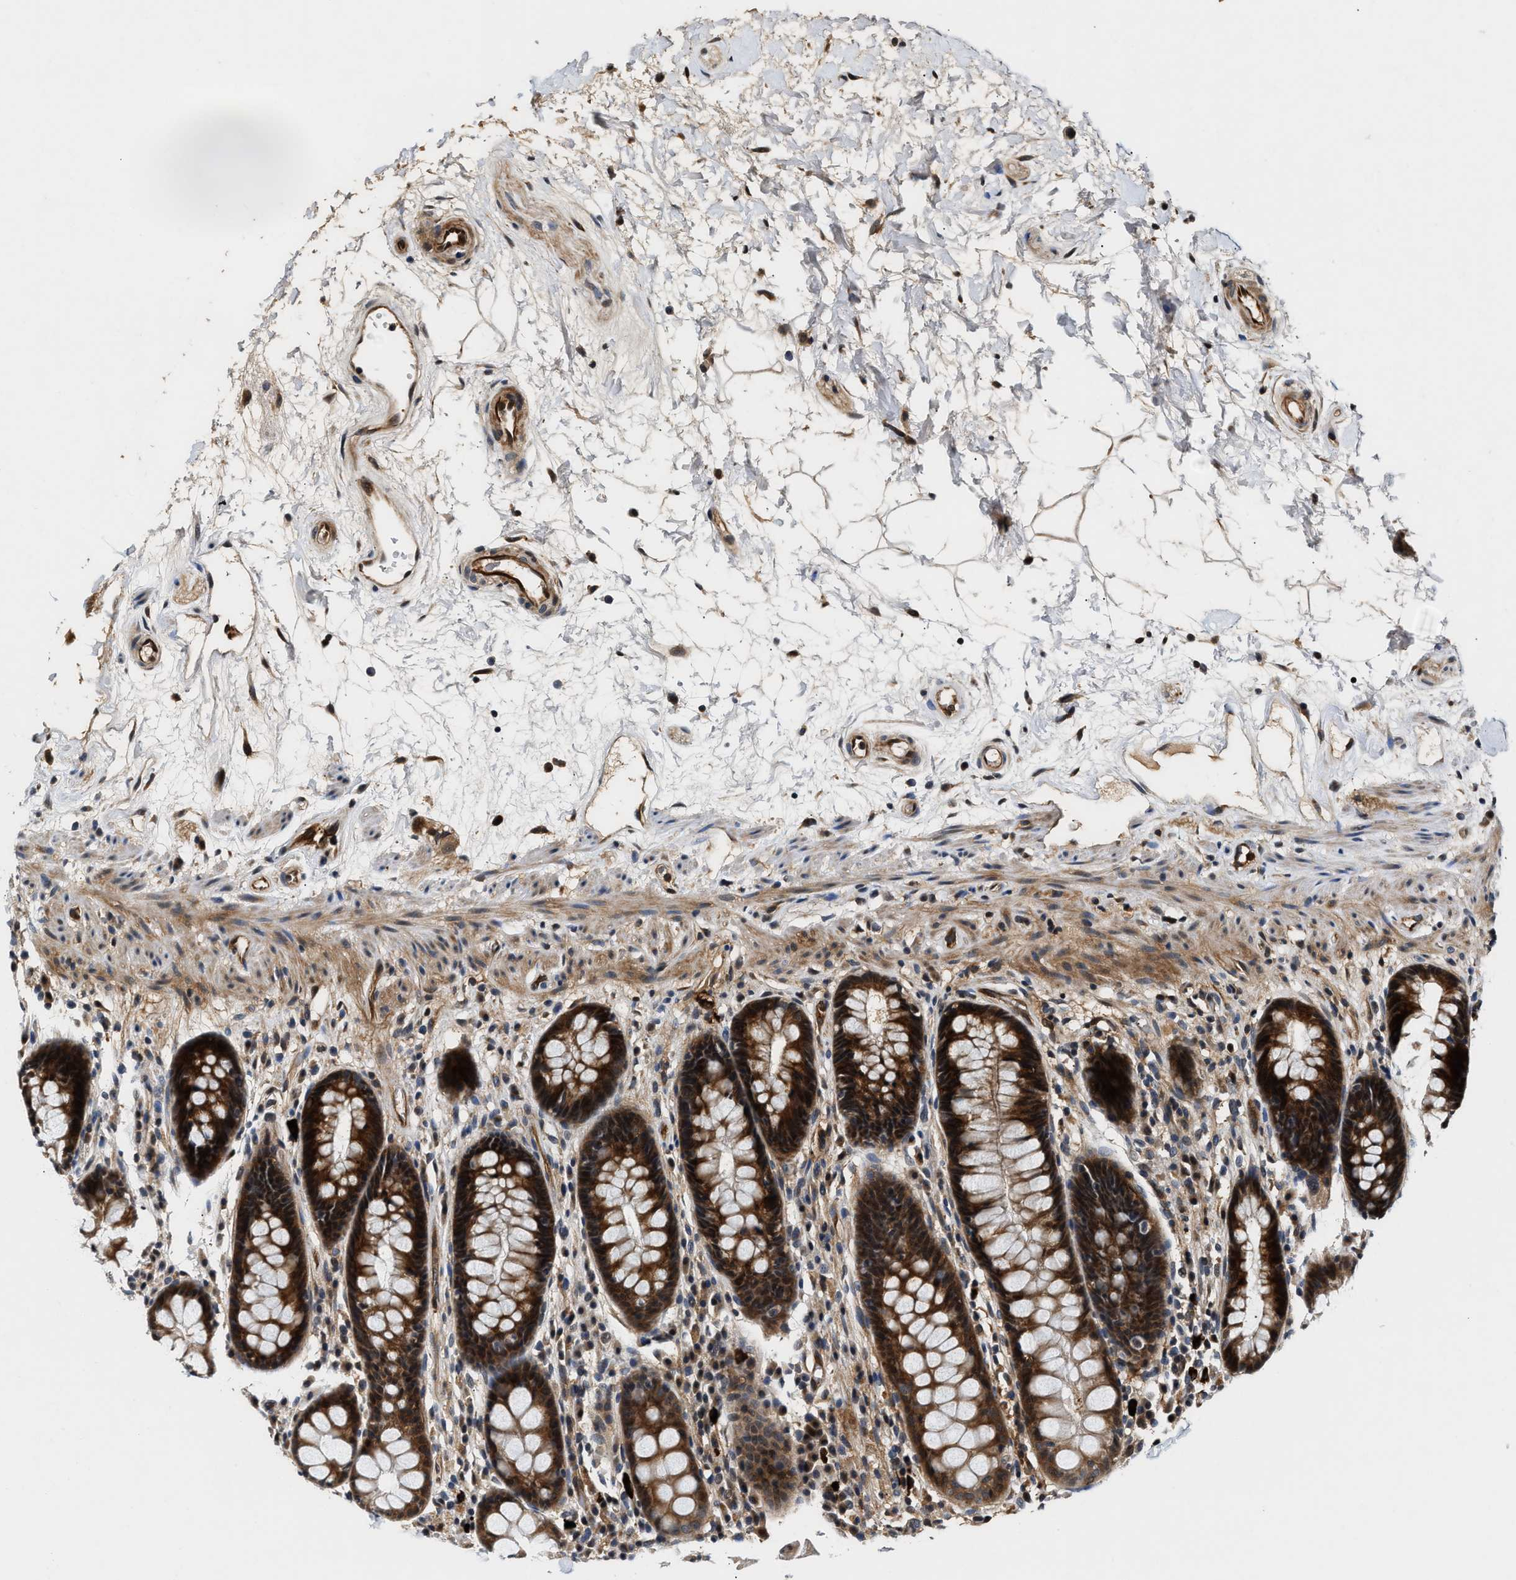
{"staining": {"intensity": "strong", "quantity": ">75%", "location": "cytoplasmic/membranous"}, "tissue": "rectum", "cell_type": "Glandular cells", "image_type": "normal", "snomed": [{"axis": "morphology", "description": "Normal tissue, NOS"}, {"axis": "topography", "description": "Rectum"}], "caption": "A photomicrograph showing strong cytoplasmic/membranous staining in about >75% of glandular cells in benign rectum, as visualized by brown immunohistochemical staining.", "gene": "TUT7", "patient": {"sex": "male", "age": 64}}